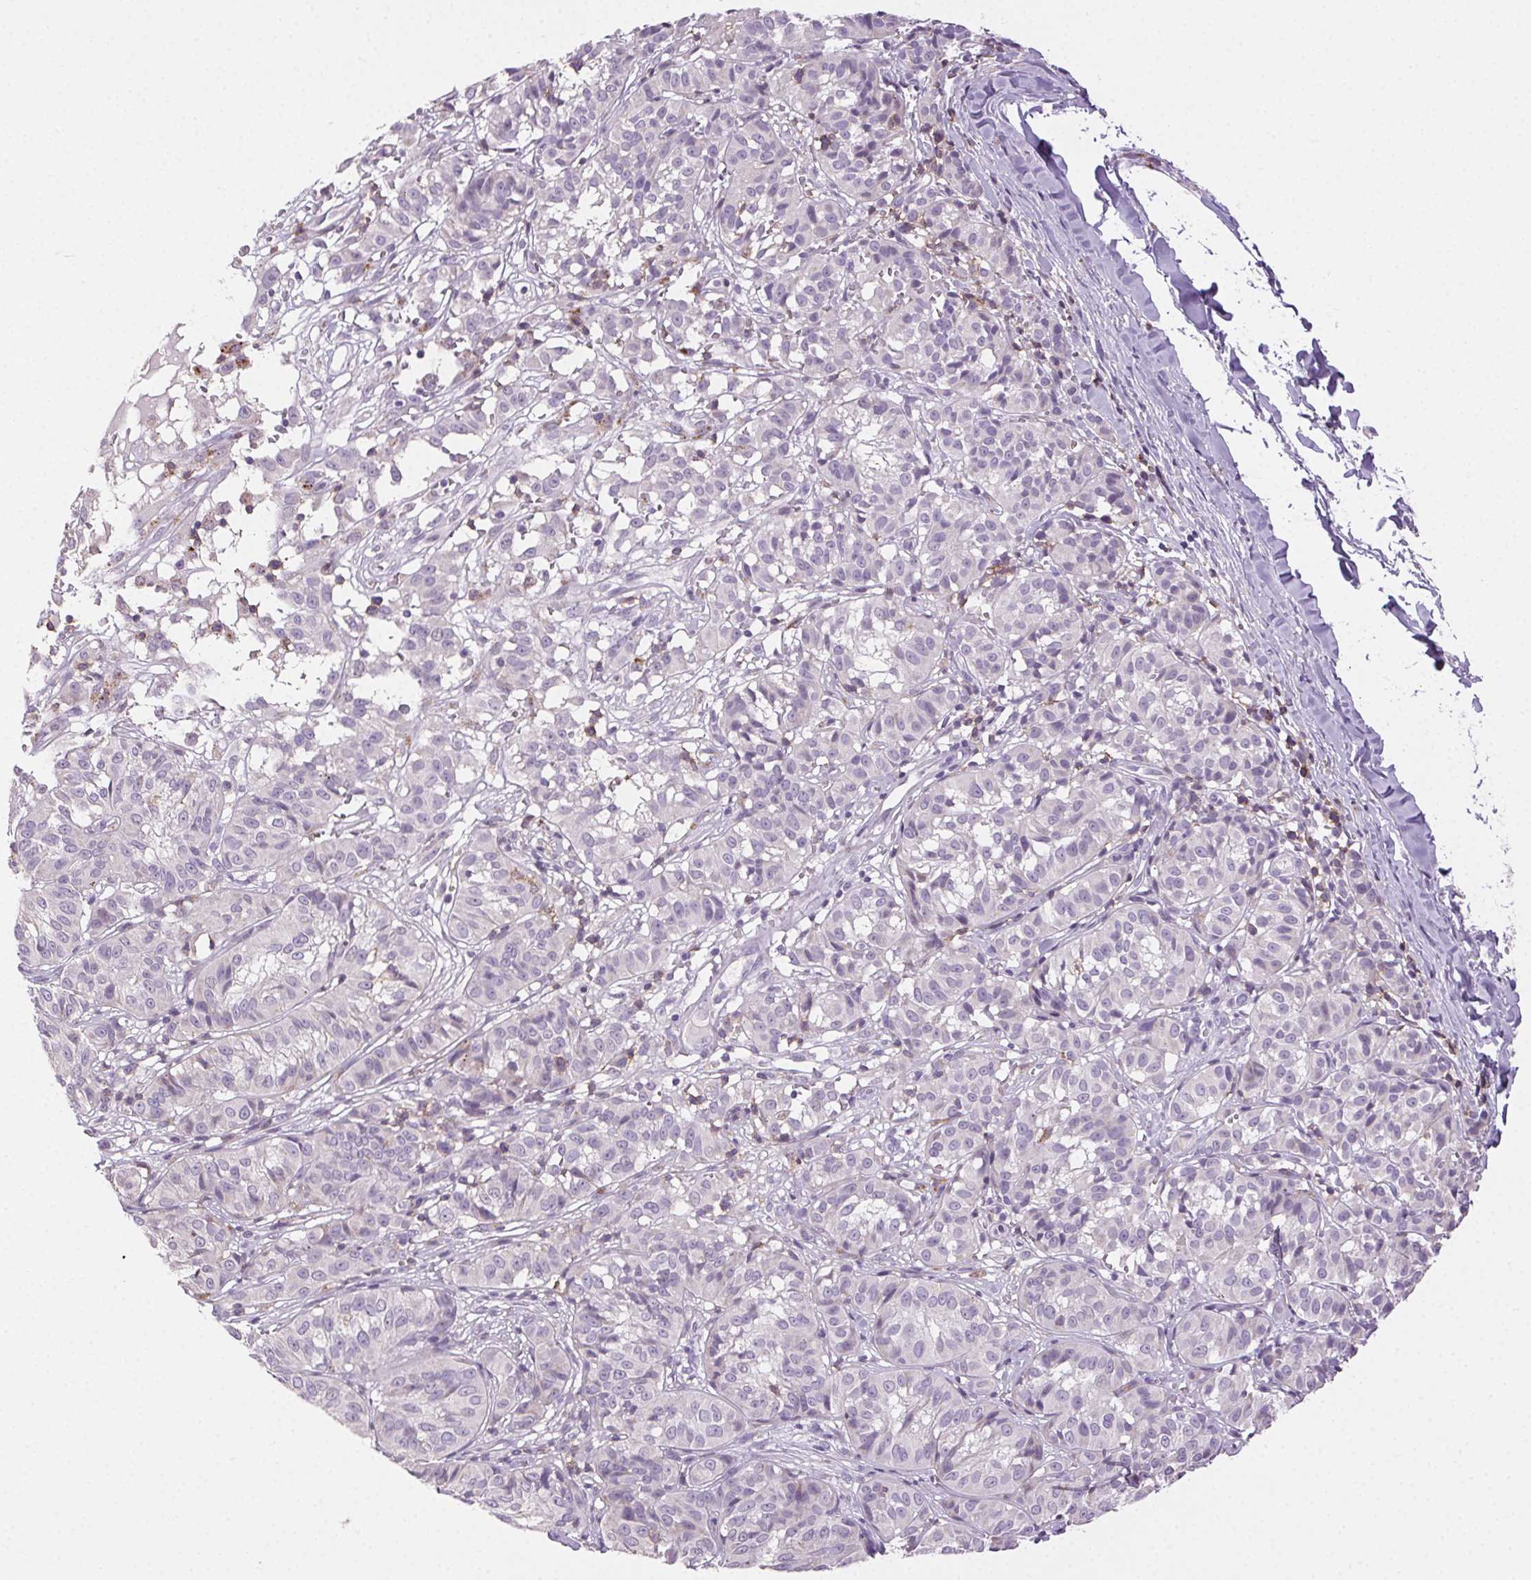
{"staining": {"intensity": "negative", "quantity": "none", "location": "none"}, "tissue": "melanoma", "cell_type": "Tumor cells", "image_type": "cancer", "snomed": [{"axis": "morphology", "description": "Malignant melanoma, NOS"}, {"axis": "topography", "description": "Skin"}], "caption": "IHC photomicrograph of neoplastic tissue: melanoma stained with DAB (3,3'-diaminobenzidine) demonstrates no significant protein expression in tumor cells.", "gene": "AKAP5", "patient": {"sex": "female", "age": 72}}